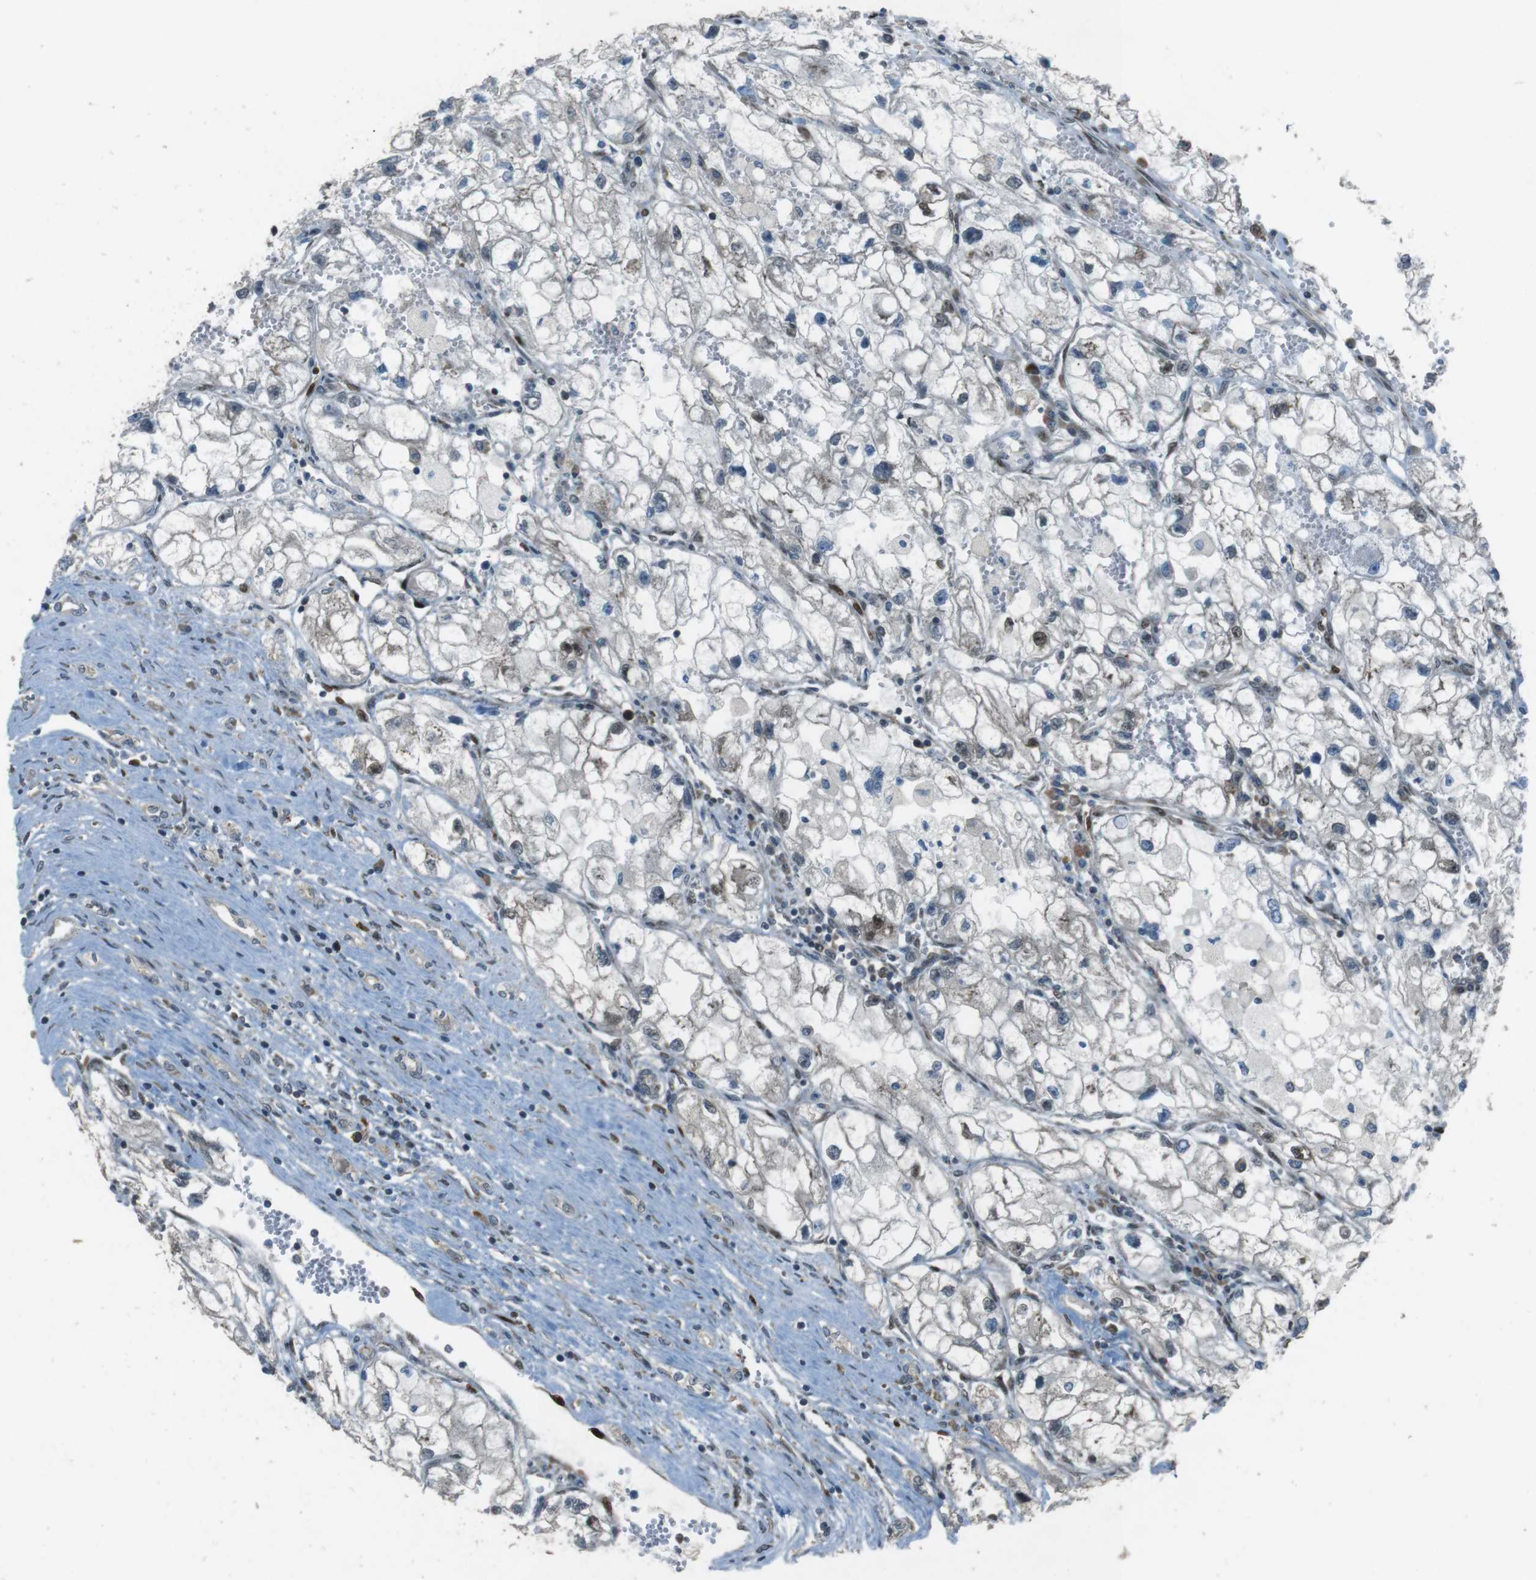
{"staining": {"intensity": "negative", "quantity": "none", "location": "none"}, "tissue": "renal cancer", "cell_type": "Tumor cells", "image_type": "cancer", "snomed": [{"axis": "morphology", "description": "Adenocarcinoma, NOS"}, {"axis": "topography", "description": "Kidney"}], "caption": "A high-resolution photomicrograph shows IHC staining of renal cancer (adenocarcinoma), which demonstrates no significant expression in tumor cells.", "gene": "ZNF330", "patient": {"sex": "female", "age": 70}}